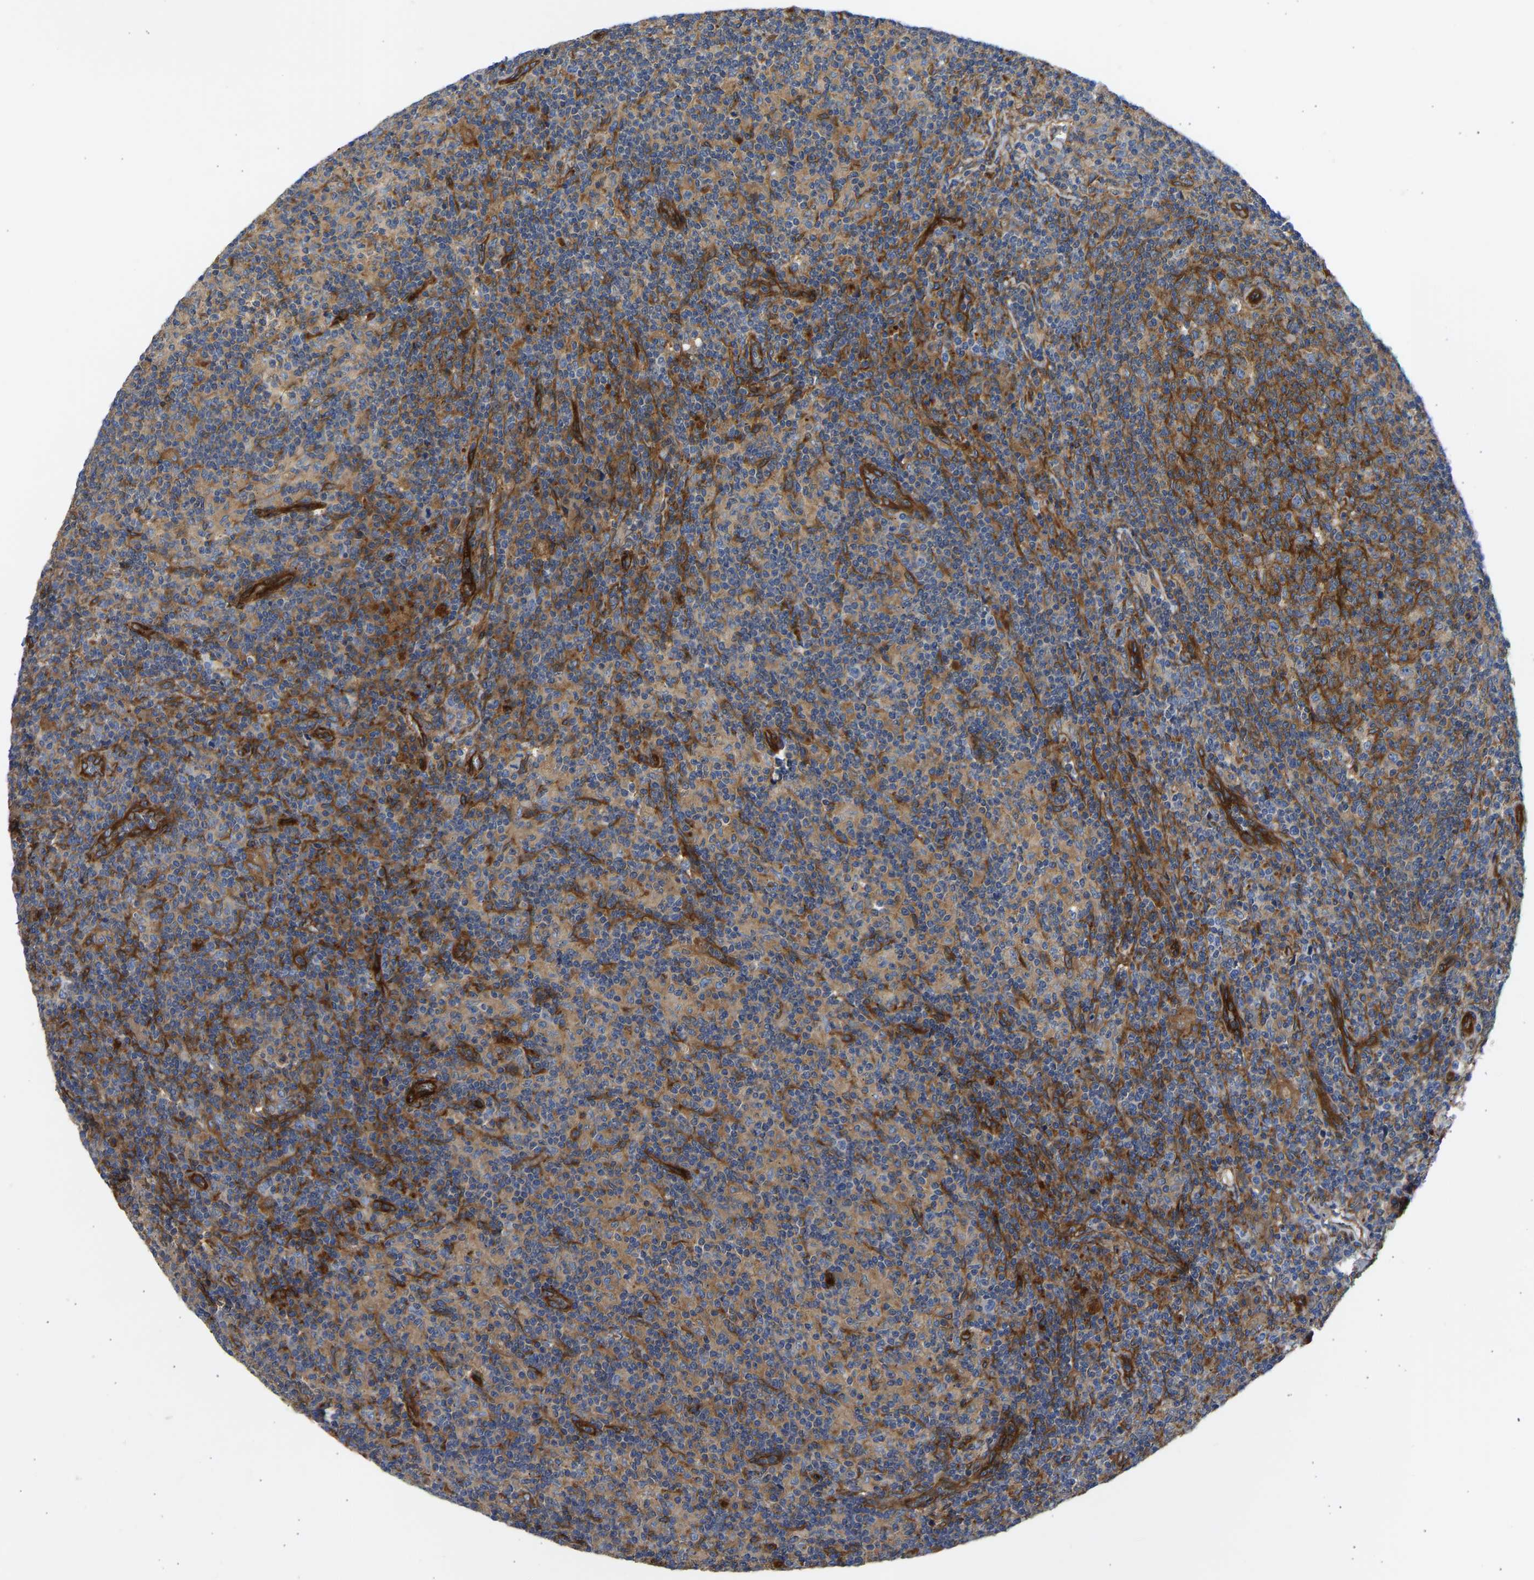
{"staining": {"intensity": "strong", "quantity": ">75%", "location": "cytoplasmic/membranous"}, "tissue": "lymph node", "cell_type": "Germinal center cells", "image_type": "normal", "snomed": [{"axis": "morphology", "description": "Normal tissue, NOS"}, {"axis": "morphology", "description": "Inflammation, NOS"}, {"axis": "topography", "description": "Lymph node"}], "caption": "Immunohistochemical staining of unremarkable human lymph node demonstrates strong cytoplasmic/membranous protein positivity in about >75% of germinal center cells. Nuclei are stained in blue.", "gene": "MYO1C", "patient": {"sex": "male", "age": 55}}